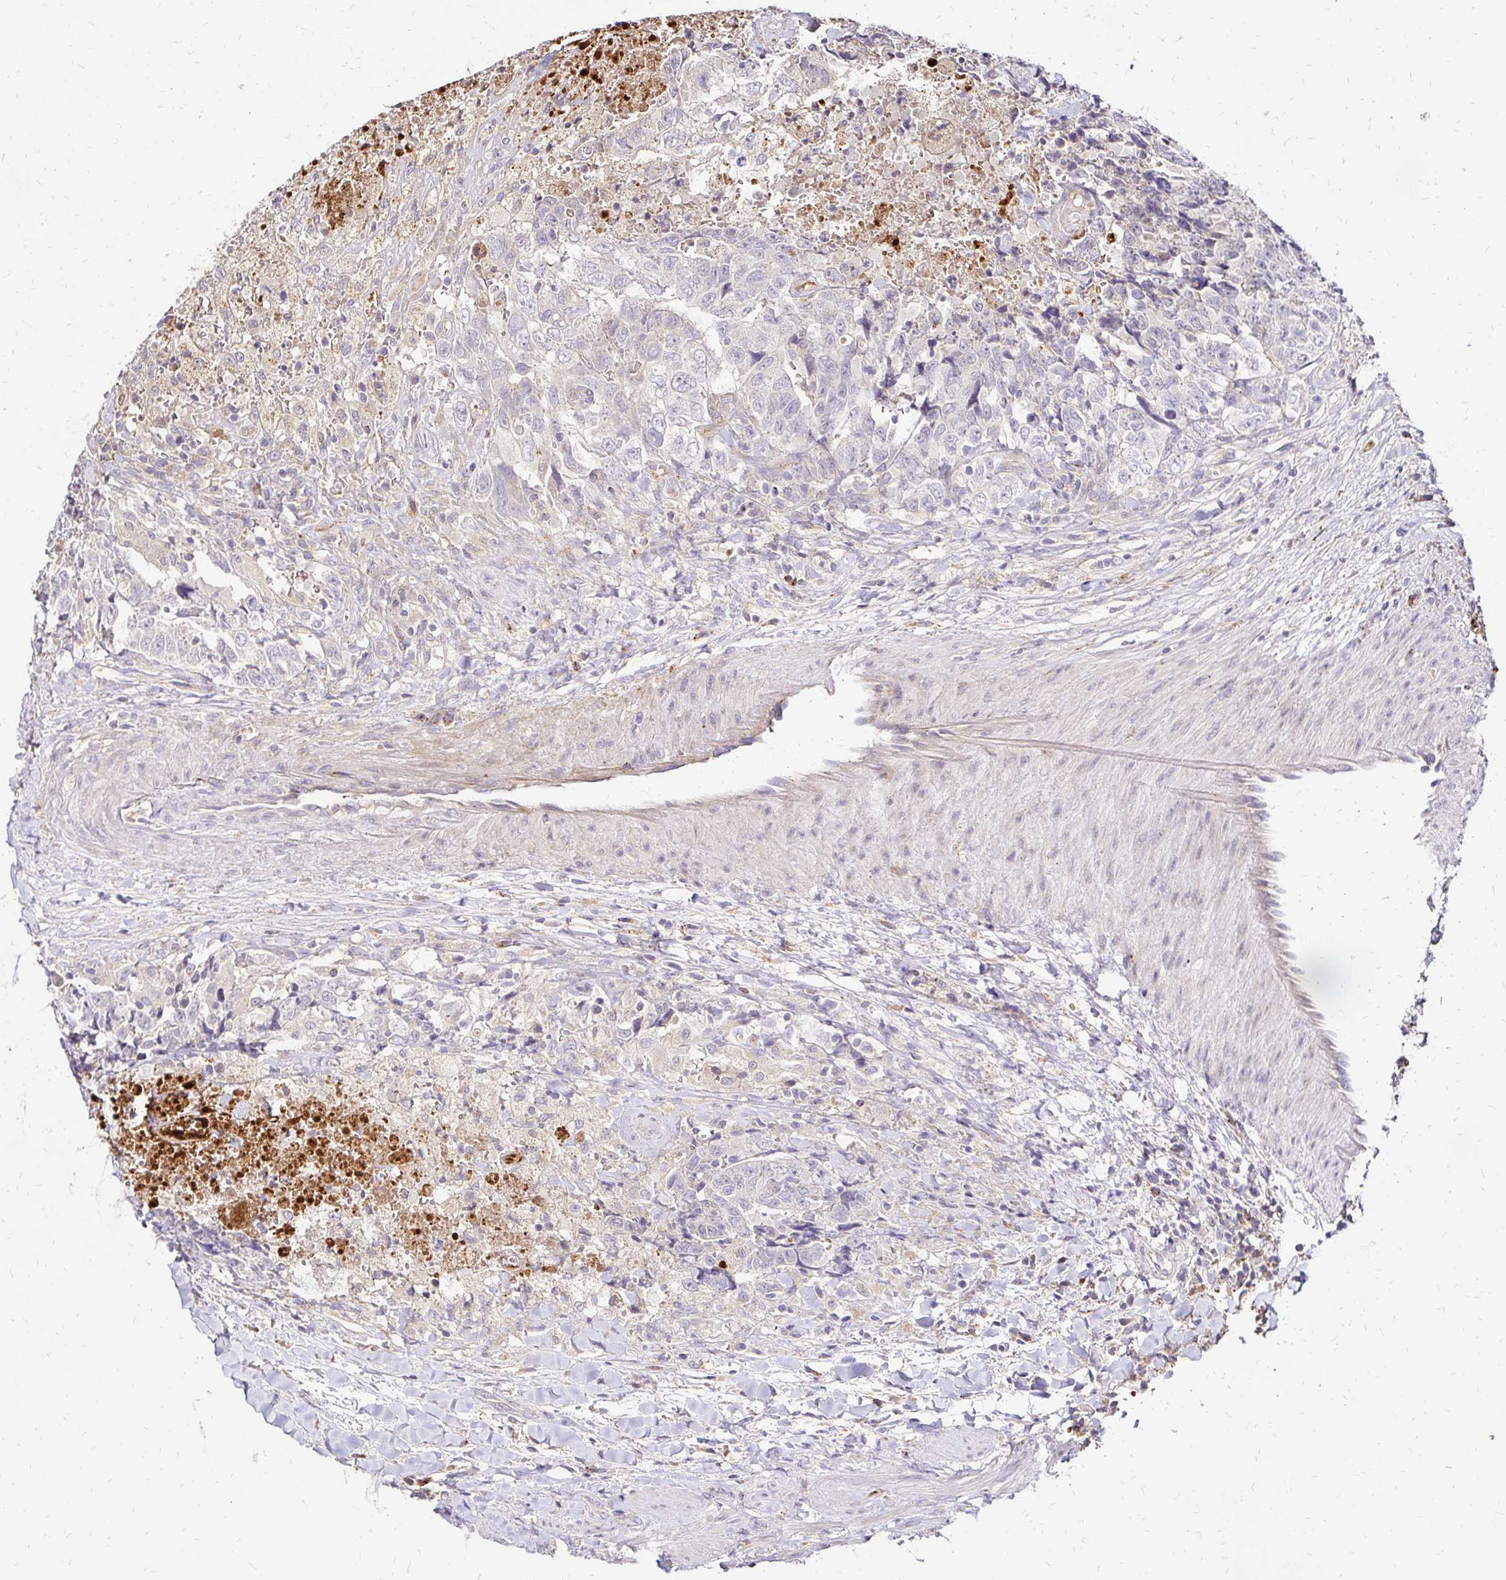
{"staining": {"intensity": "negative", "quantity": "none", "location": "none"}, "tissue": "testis cancer", "cell_type": "Tumor cells", "image_type": "cancer", "snomed": [{"axis": "morphology", "description": "Carcinoma, Embryonal, NOS"}, {"axis": "topography", "description": "Testis"}], "caption": "IHC histopathology image of testis cancer (embryonal carcinoma) stained for a protein (brown), which reveals no positivity in tumor cells. The staining was performed using DAB to visualize the protein expression in brown, while the nuclei were stained in blue with hematoxylin (Magnification: 20x).", "gene": "IDUA", "patient": {"sex": "male", "age": 24}}